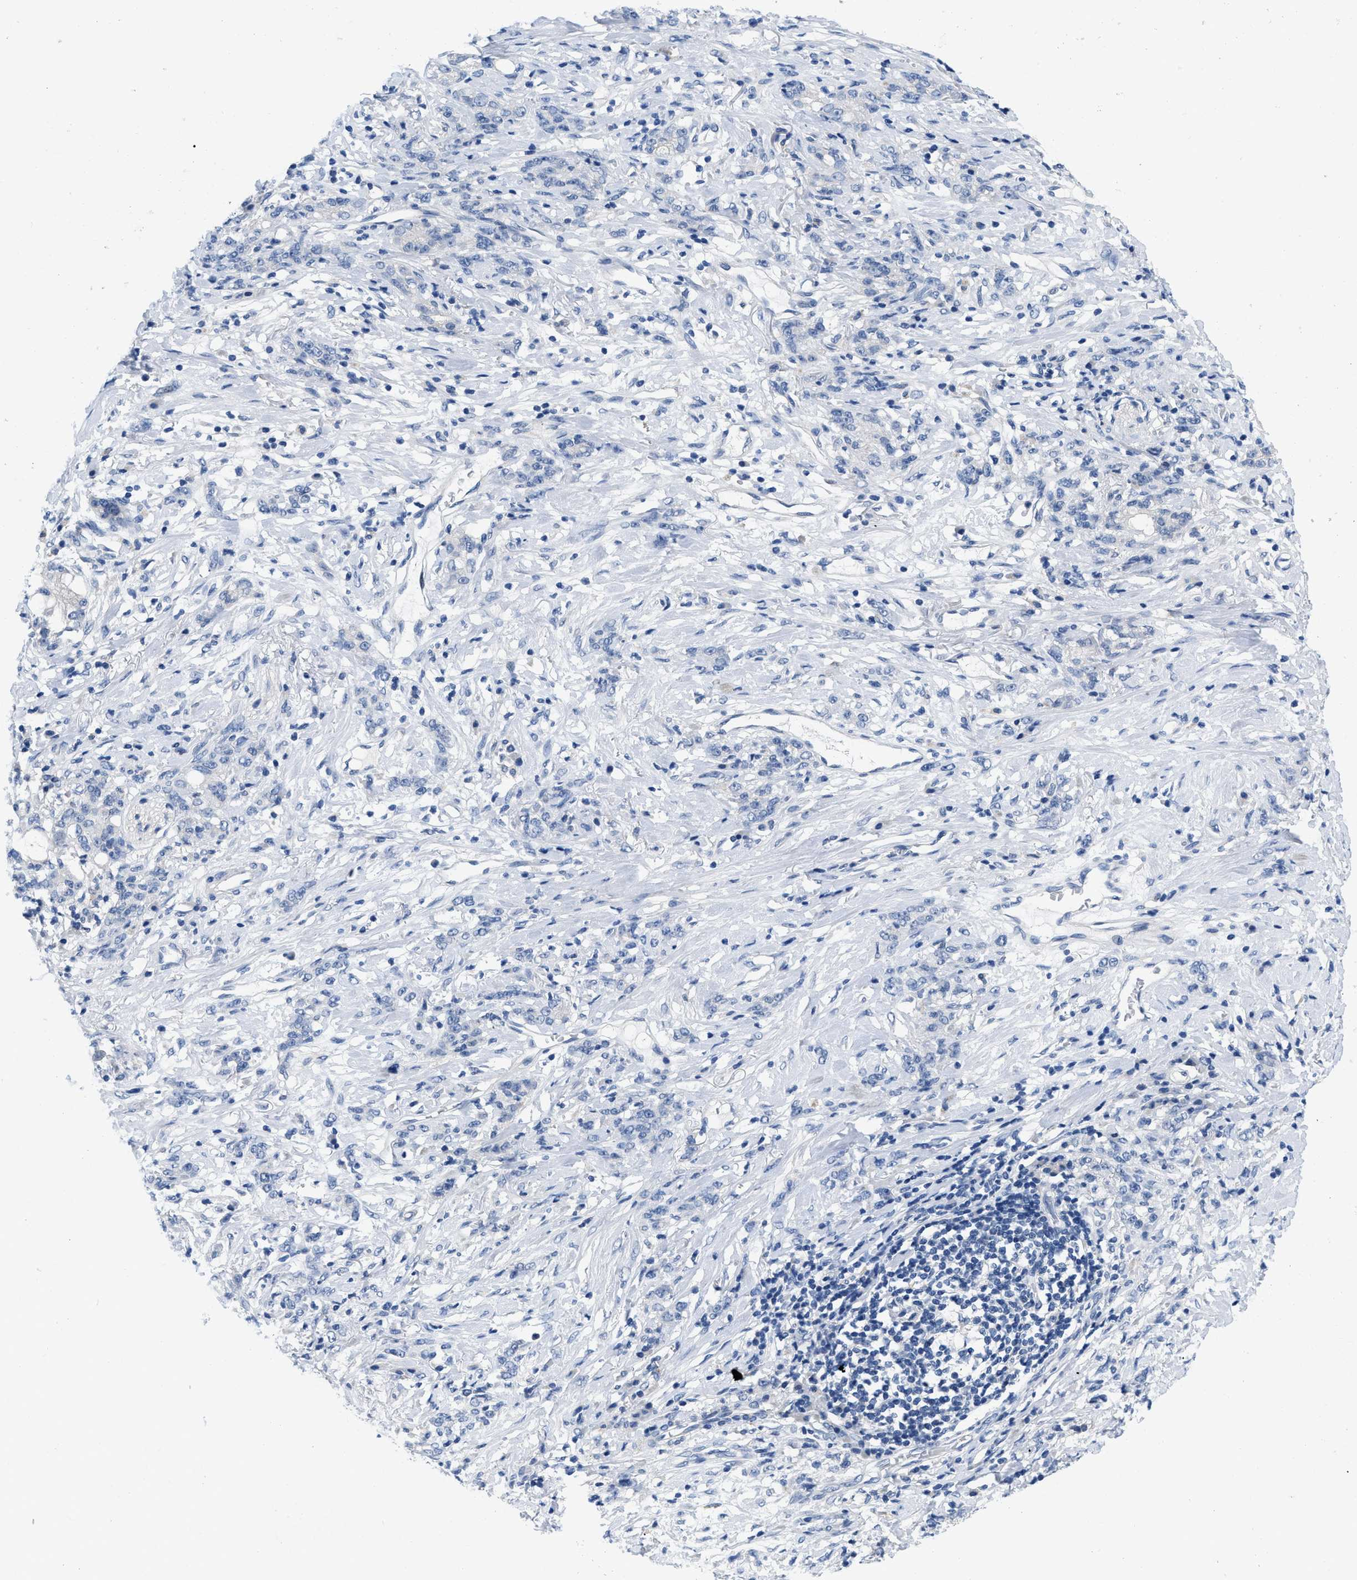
{"staining": {"intensity": "negative", "quantity": "none", "location": "none"}, "tissue": "stomach cancer", "cell_type": "Tumor cells", "image_type": "cancer", "snomed": [{"axis": "morphology", "description": "Adenocarcinoma, NOS"}, {"axis": "topography", "description": "Stomach, lower"}], "caption": "Protein analysis of stomach cancer (adenocarcinoma) displays no significant positivity in tumor cells.", "gene": "PYY", "patient": {"sex": "male", "age": 88}}